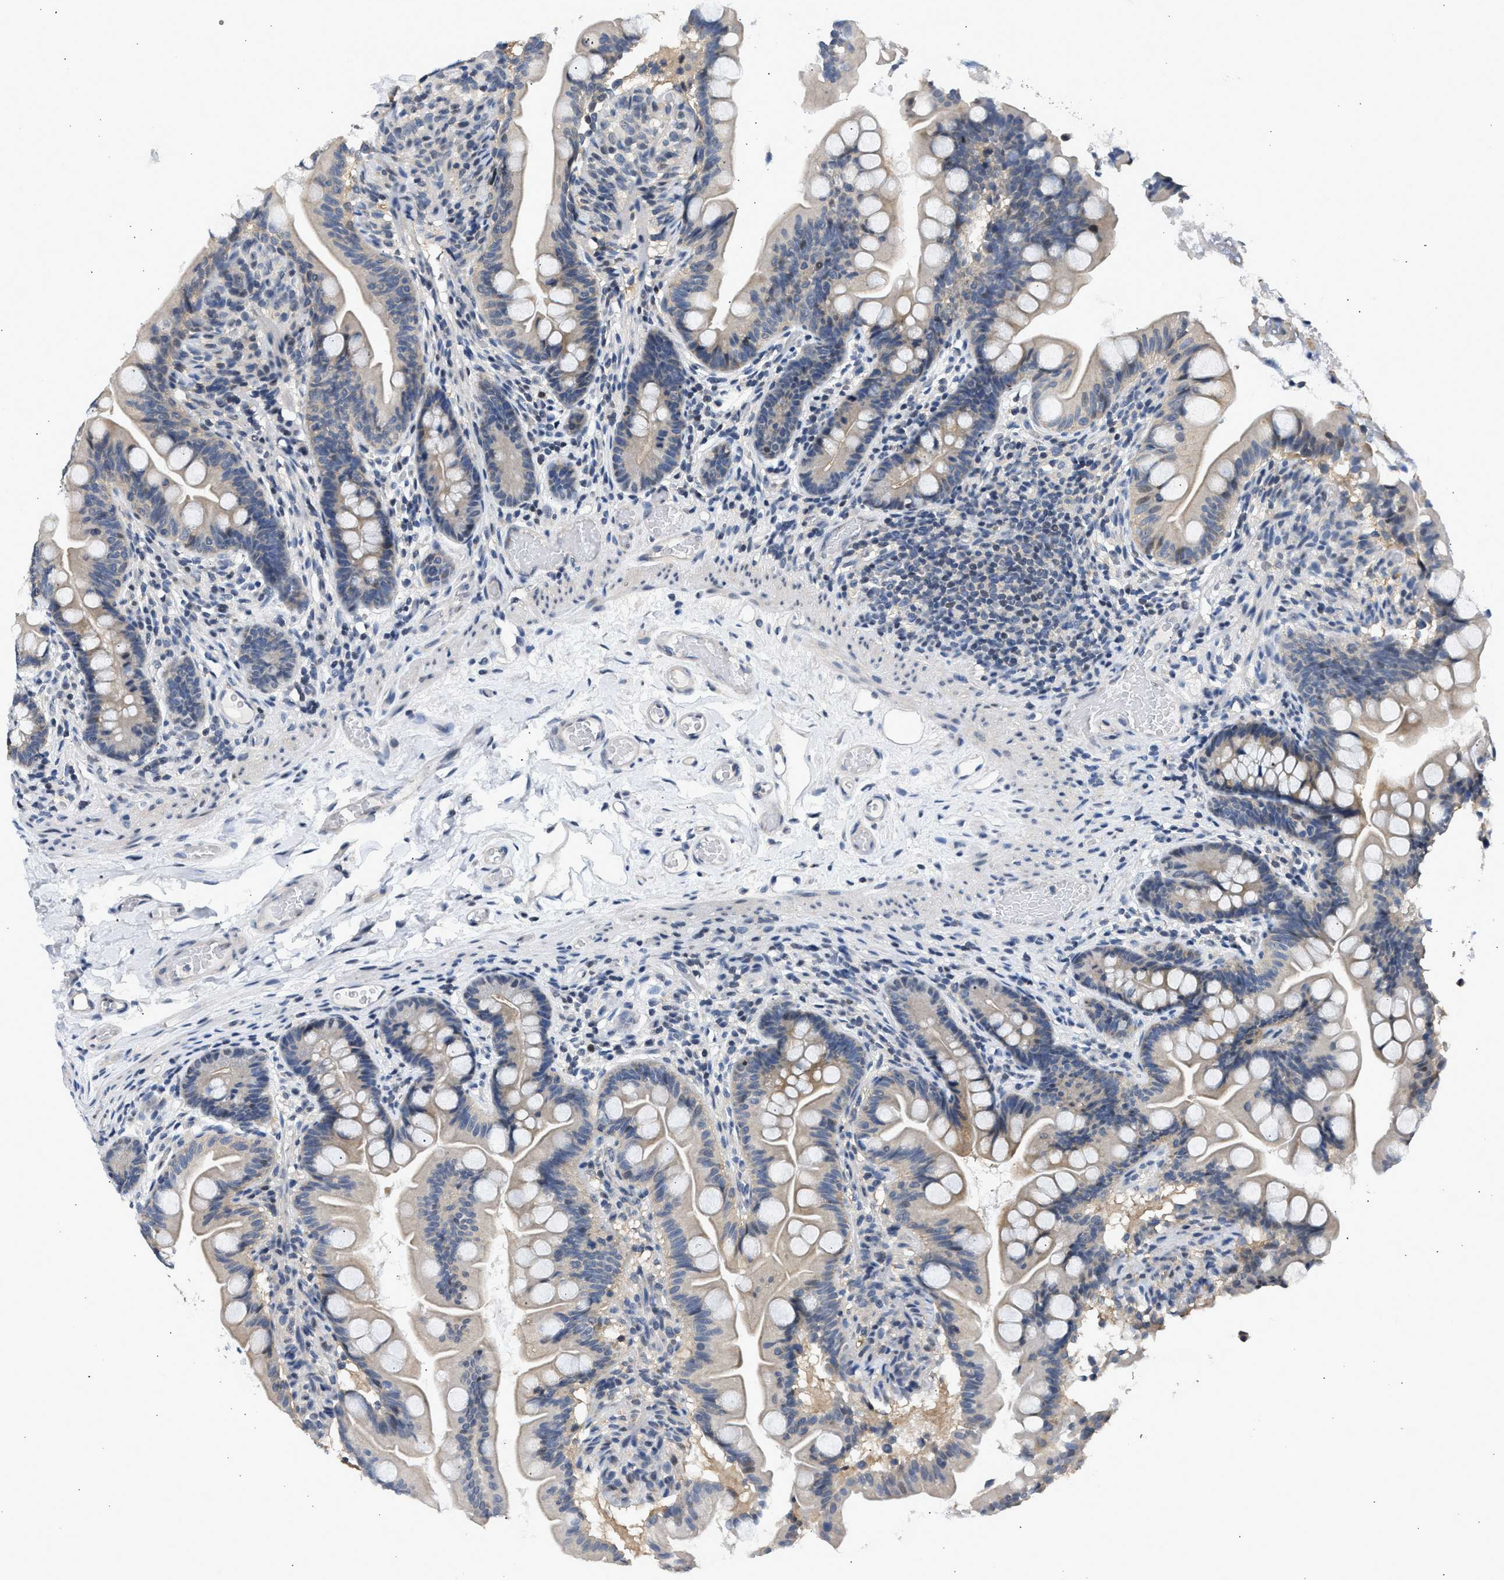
{"staining": {"intensity": "moderate", "quantity": "<25%", "location": "cytoplasmic/membranous,nuclear"}, "tissue": "small intestine", "cell_type": "Glandular cells", "image_type": "normal", "snomed": [{"axis": "morphology", "description": "Normal tissue, NOS"}, {"axis": "topography", "description": "Small intestine"}], "caption": "Small intestine stained with immunohistochemistry exhibits moderate cytoplasmic/membranous,nuclear expression in approximately <25% of glandular cells. The protein is stained brown, and the nuclei are stained in blue (DAB (3,3'-diaminobenzidine) IHC with brightfield microscopy, high magnification).", "gene": "OLIG3", "patient": {"sex": "female", "age": 56}}